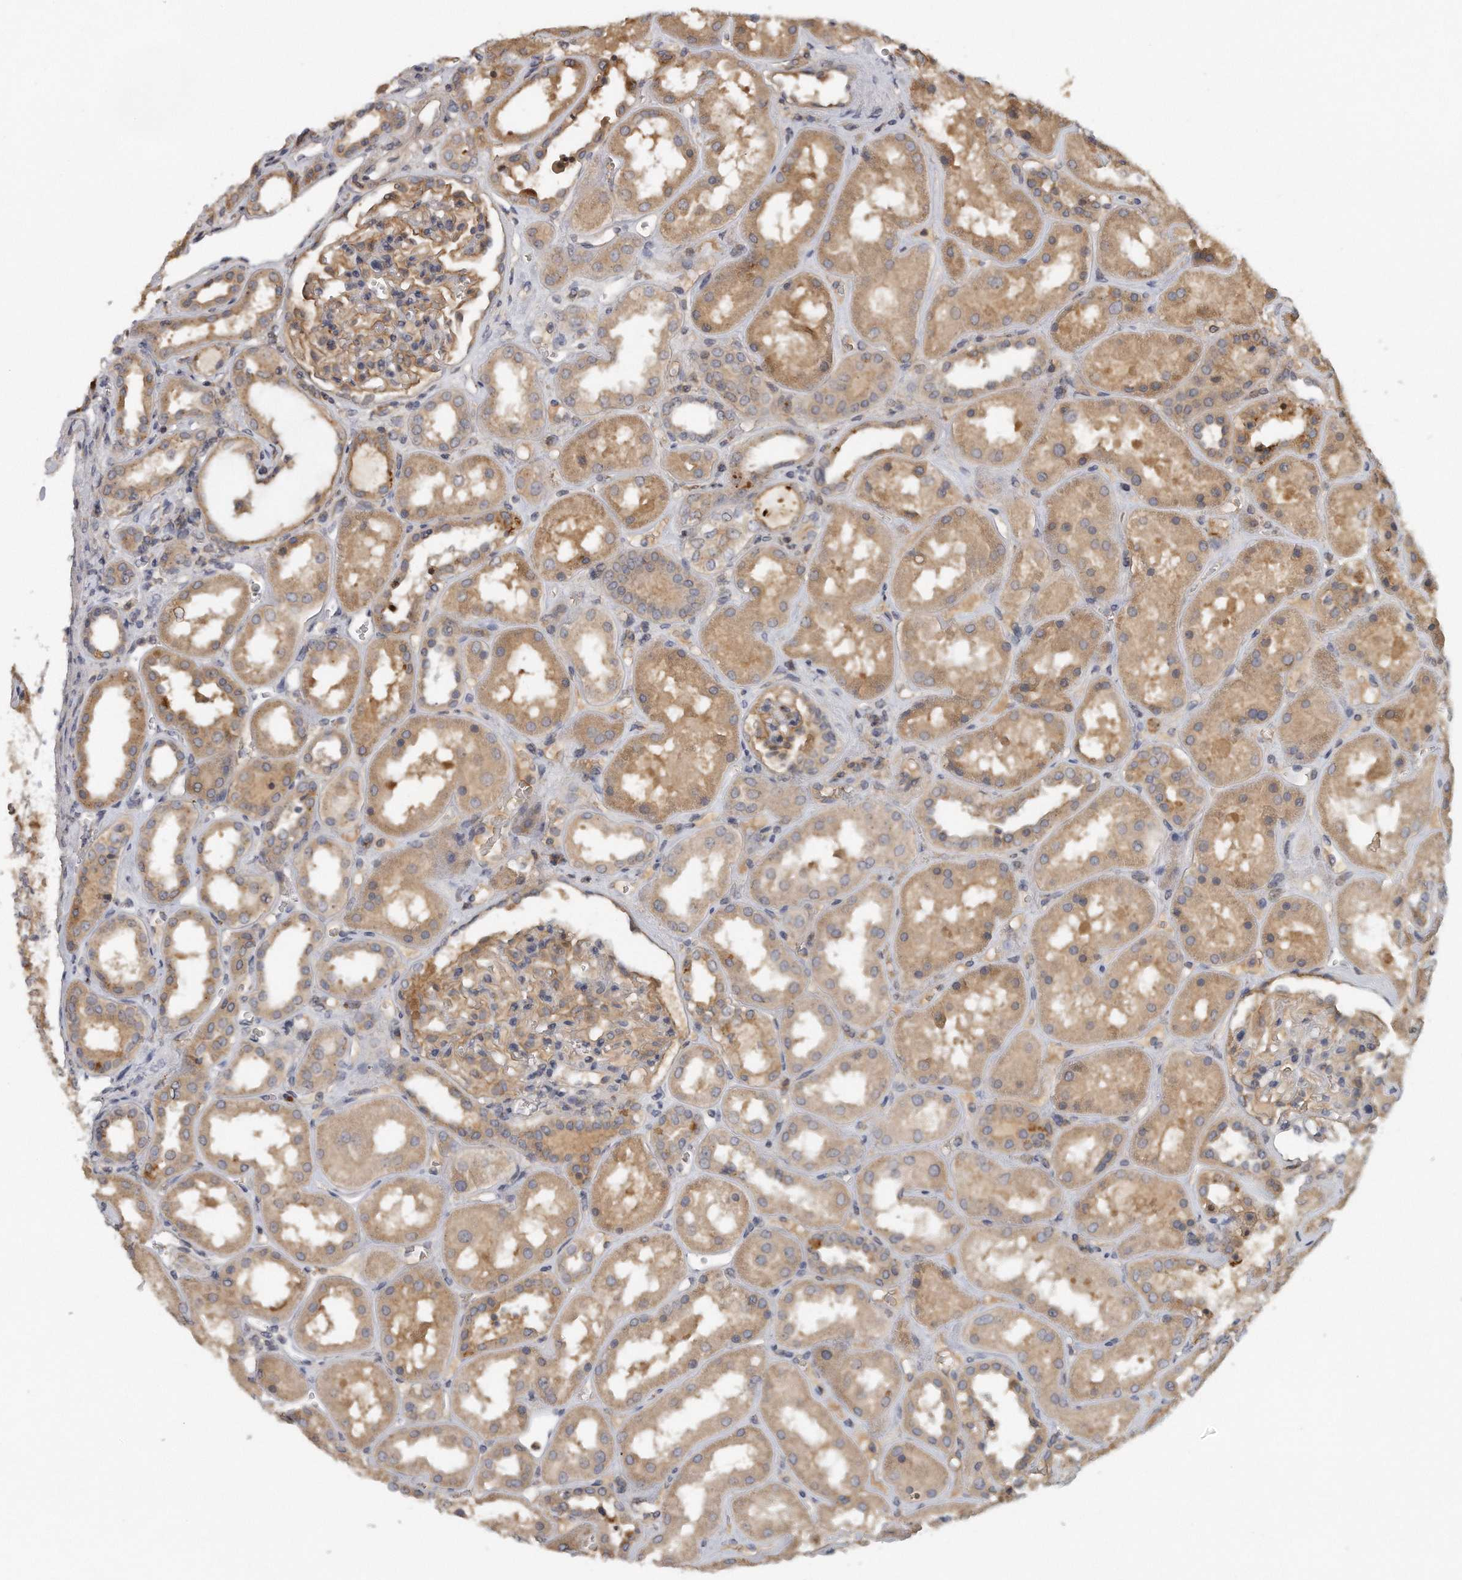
{"staining": {"intensity": "moderate", "quantity": "25%-75%", "location": "cytoplasmic/membranous"}, "tissue": "kidney", "cell_type": "Cells in glomeruli", "image_type": "normal", "snomed": [{"axis": "morphology", "description": "Normal tissue, NOS"}, {"axis": "topography", "description": "Kidney"}], "caption": "Human kidney stained for a protein (brown) shows moderate cytoplasmic/membranous positive staining in about 25%-75% of cells in glomeruli.", "gene": "TRAPPC14", "patient": {"sex": "male", "age": 70}}